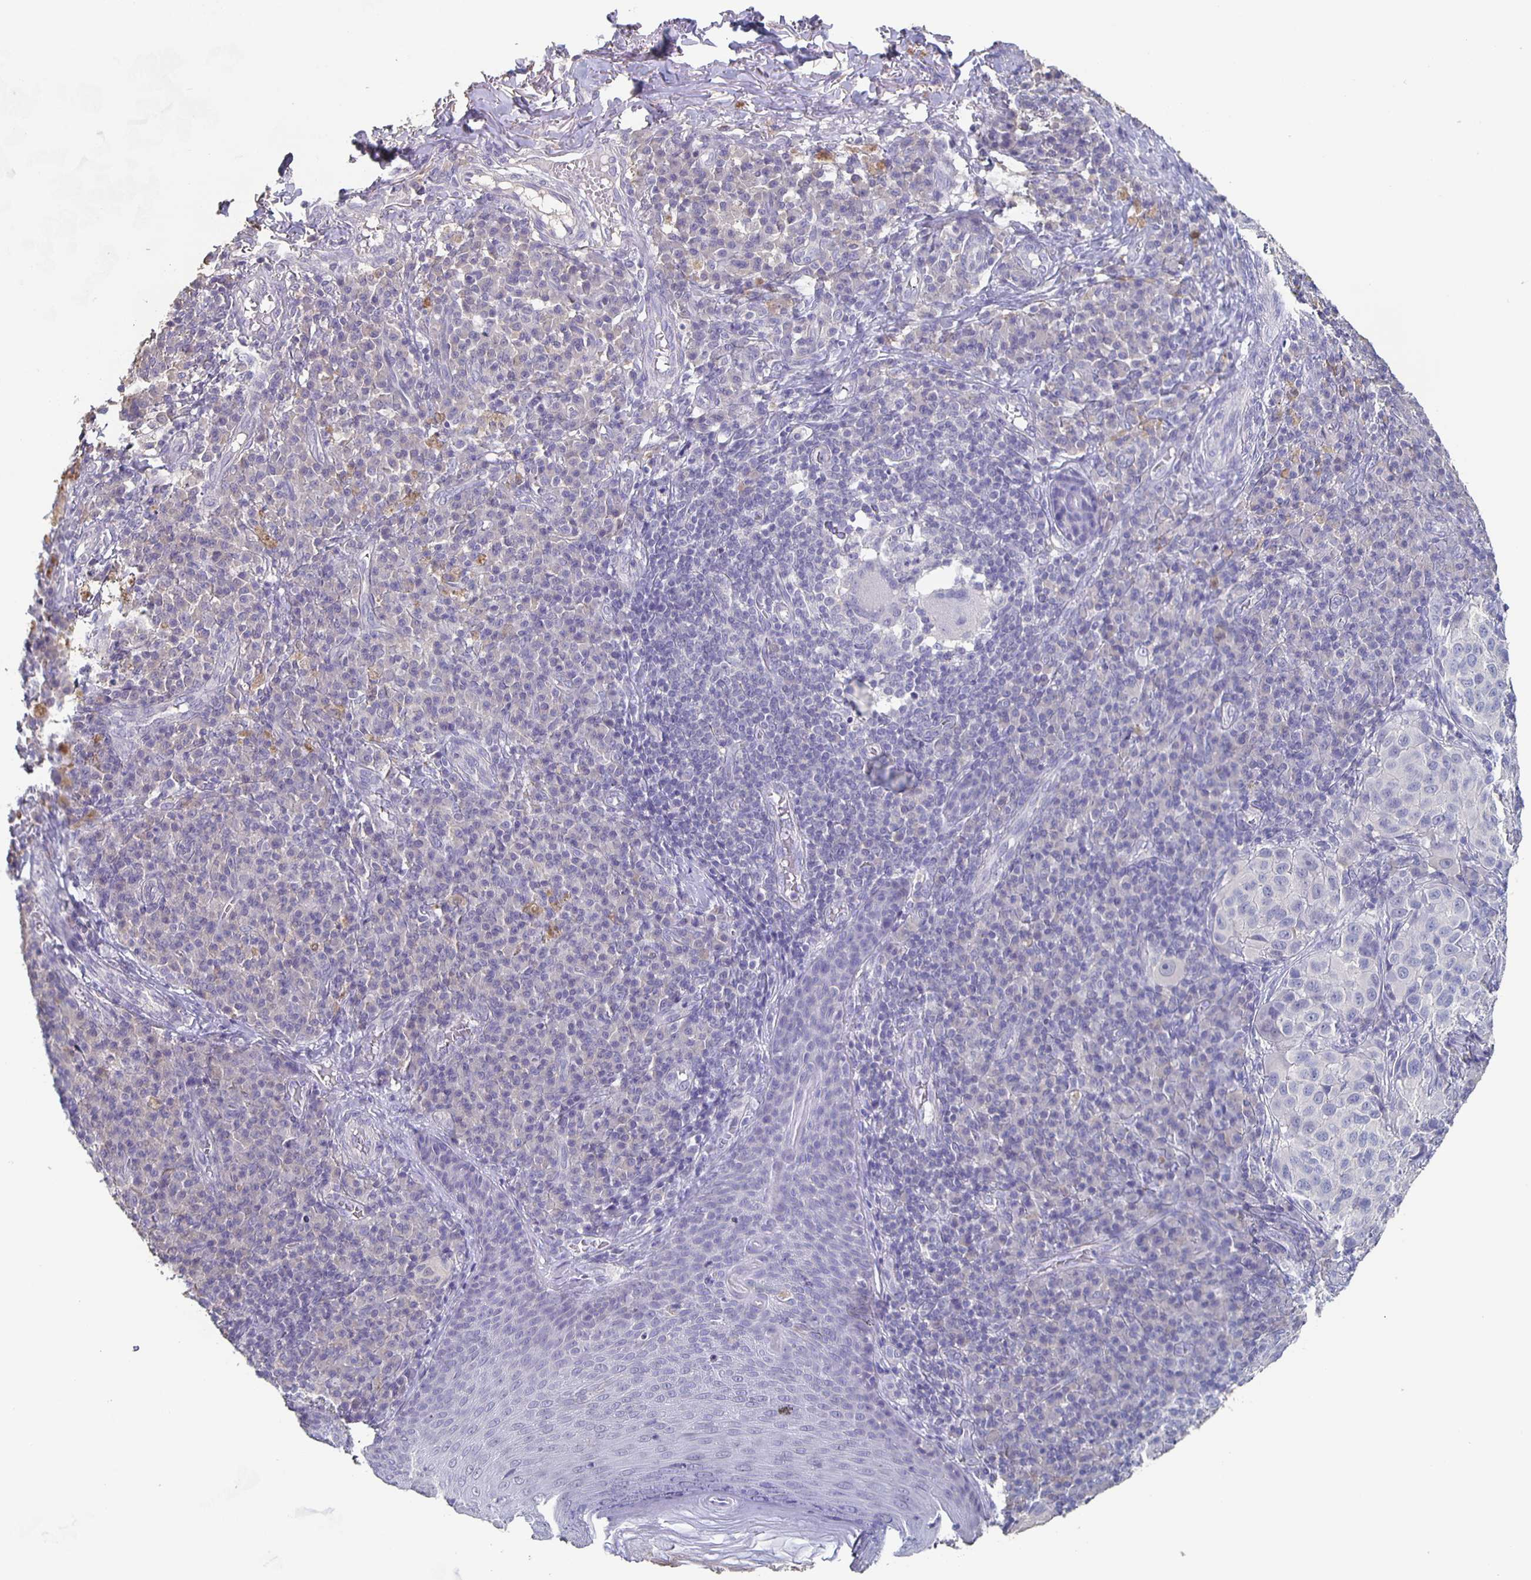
{"staining": {"intensity": "negative", "quantity": "none", "location": "none"}, "tissue": "melanoma", "cell_type": "Tumor cells", "image_type": "cancer", "snomed": [{"axis": "morphology", "description": "Malignant melanoma, NOS"}, {"axis": "topography", "description": "Skin"}], "caption": "Immunohistochemistry (IHC) micrograph of human malignant melanoma stained for a protein (brown), which demonstrates no expression in tumor cells.", "gene": "CACNA2D2", "patient": {"sex": "male", "age": 38}}